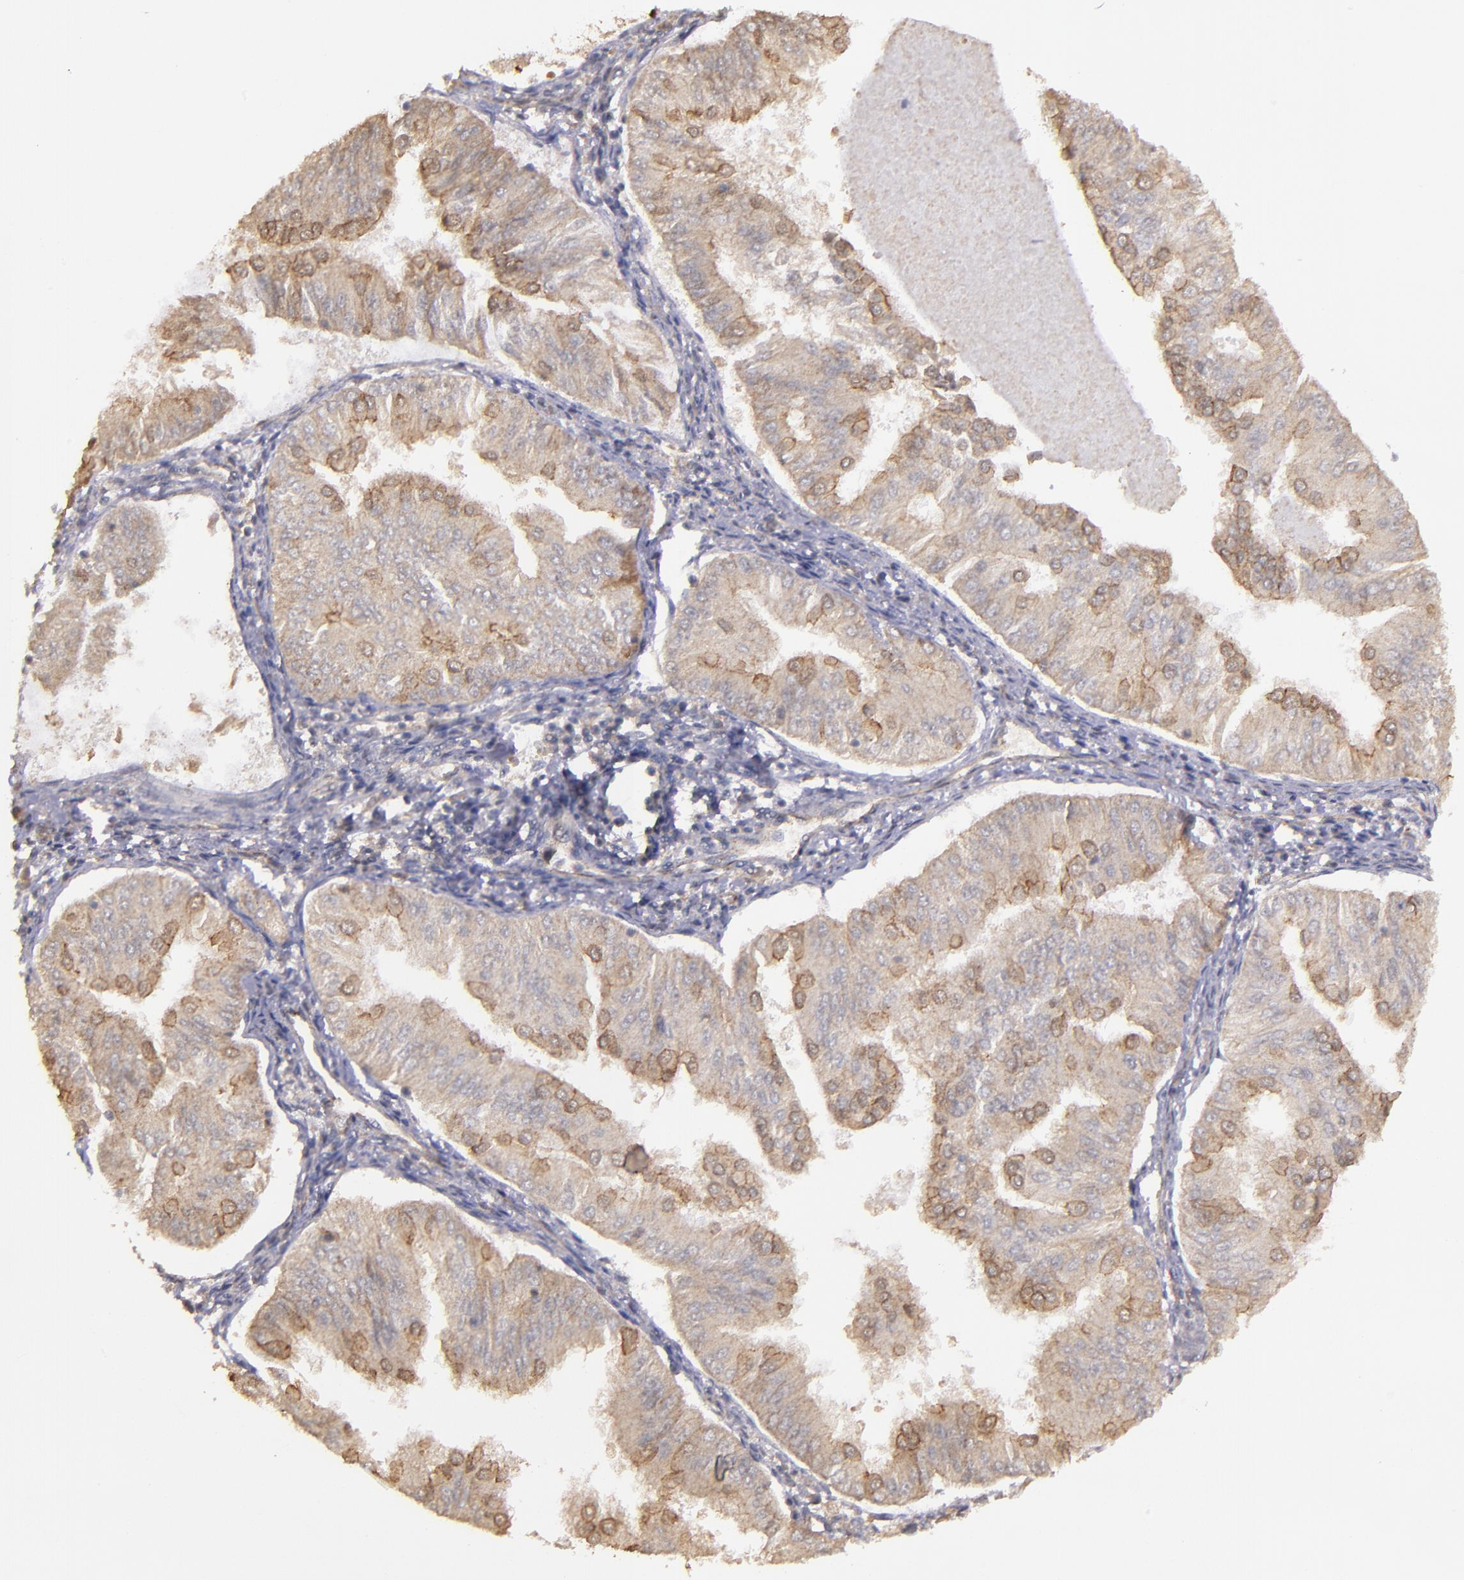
{"staining": {"intensity": "moderate", "quantity": ">75%", "location": "cytoplasmic/membranous"}, "tissue": "endometrial cancer", "cell_type": "Tumor cells", "image_type": "cancer", "snomed": [{"axis": "morphology", "description": "Adenocarcinoma, NOS"}, {"axis": "topography", "description": "Endometrium"}], "caption": "Brown immunohistochemical staining in human endometrial cancer demonstrates moderate cytoplasmic/membranous expression in approximately >75% of tumor cells.", "gene": "SIPA1L1", "patient": {"sex": "female", "age": 53}}